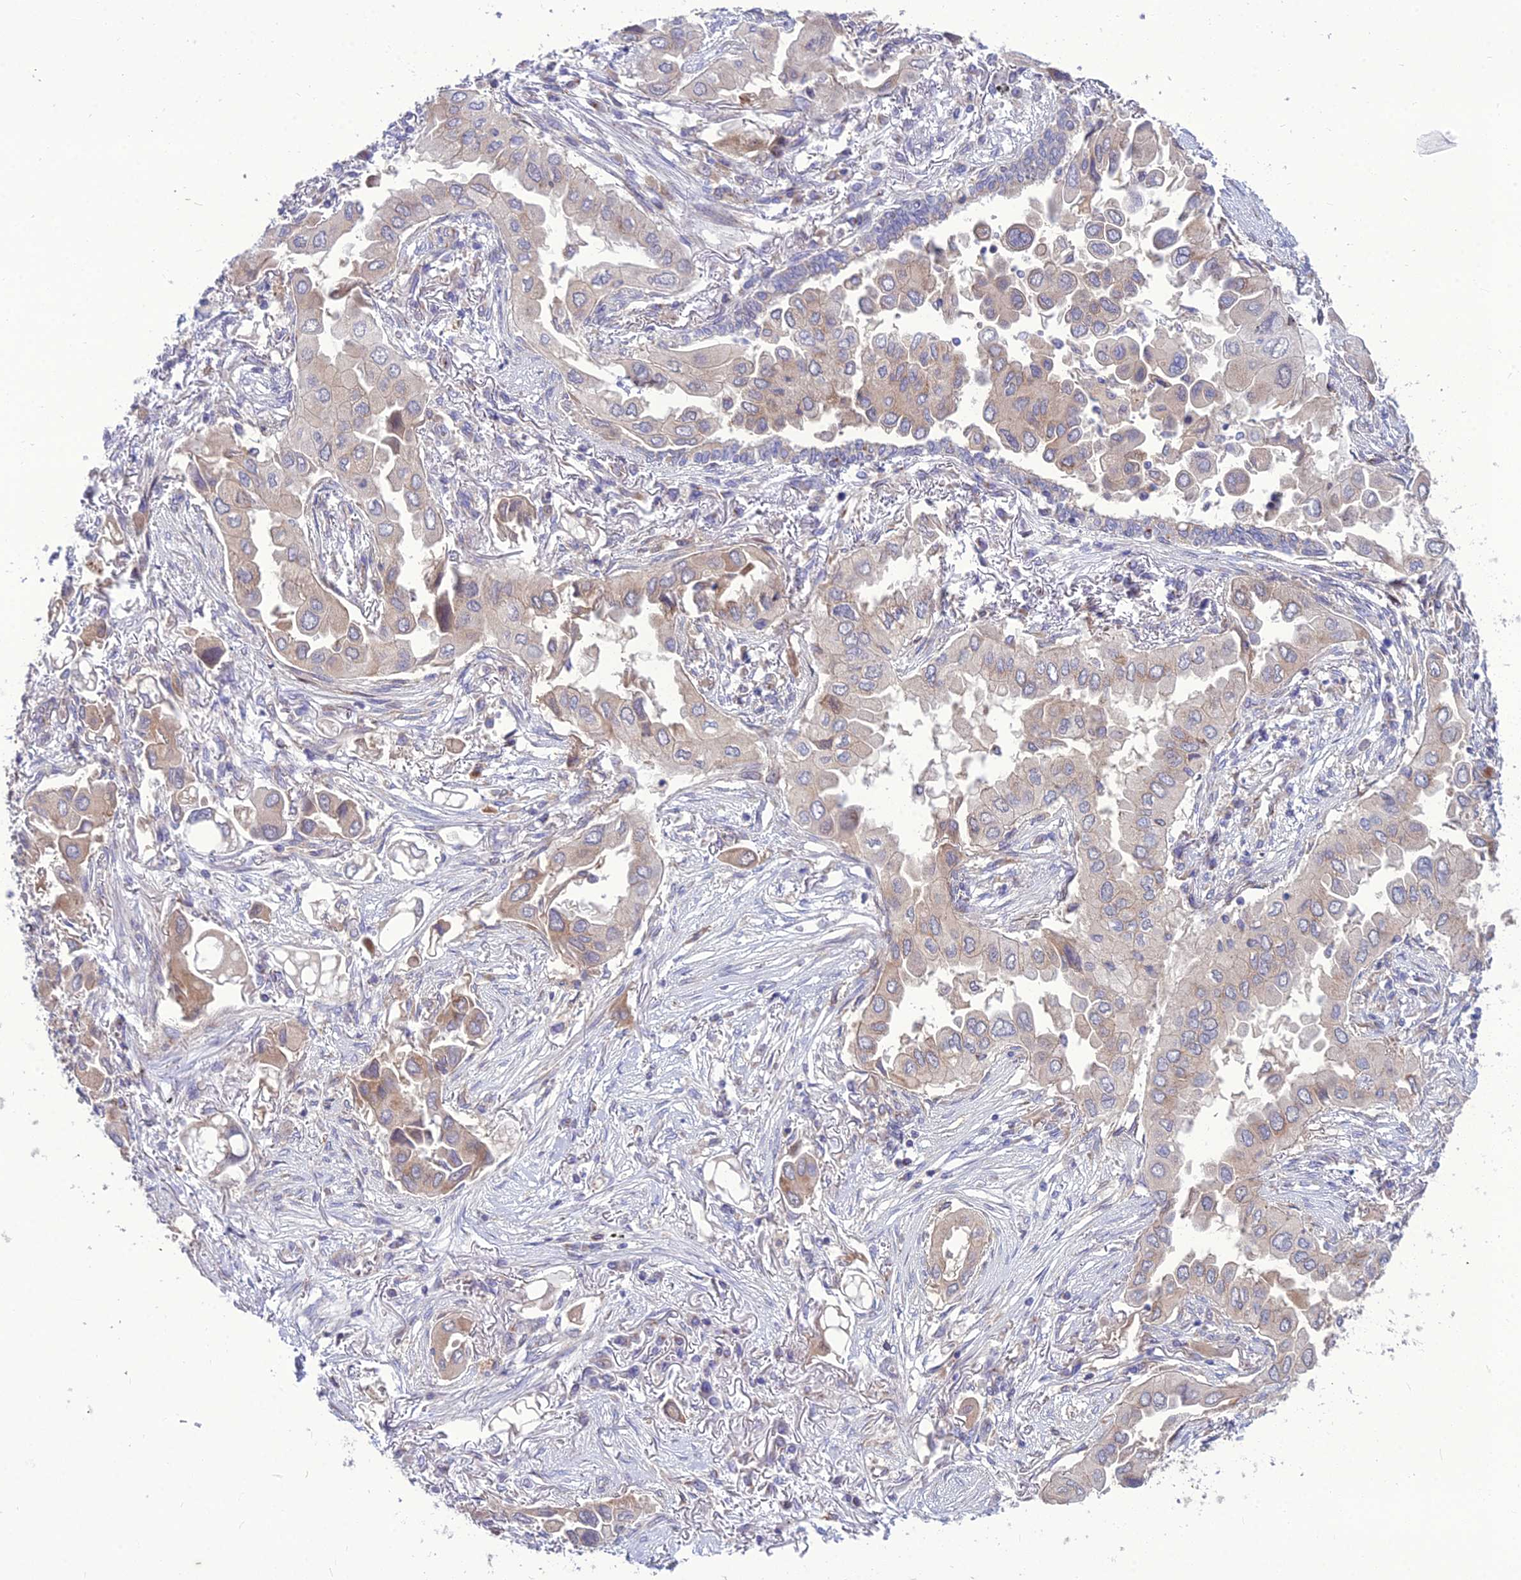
{"staining": {"intensity": "weak", "quantity": "25%-75%", "location": "cytoplasmic/membranous"}, "tissue": "lung cancer", "cell_type": "Tumor cells", "image_type": "cancer", "snomed": [{"axis": "morphology", "description": "Adenocarcinoma, NOS"}, {"axis": "topography", "description": "Lung"}], "caption": "A micrograph of lung cancer stained for a protein exhibits weak cytoplasmic/membranous brown staining in tumor cells. The staining is performed using DAB (3,3'-diaminobenzidine) brown chromogen to label protein expression. The nuclei are counter-stained blue using hematoxylin.", "gene": "SPRYD7", "patient": {"sex": "female", "age": 76}}